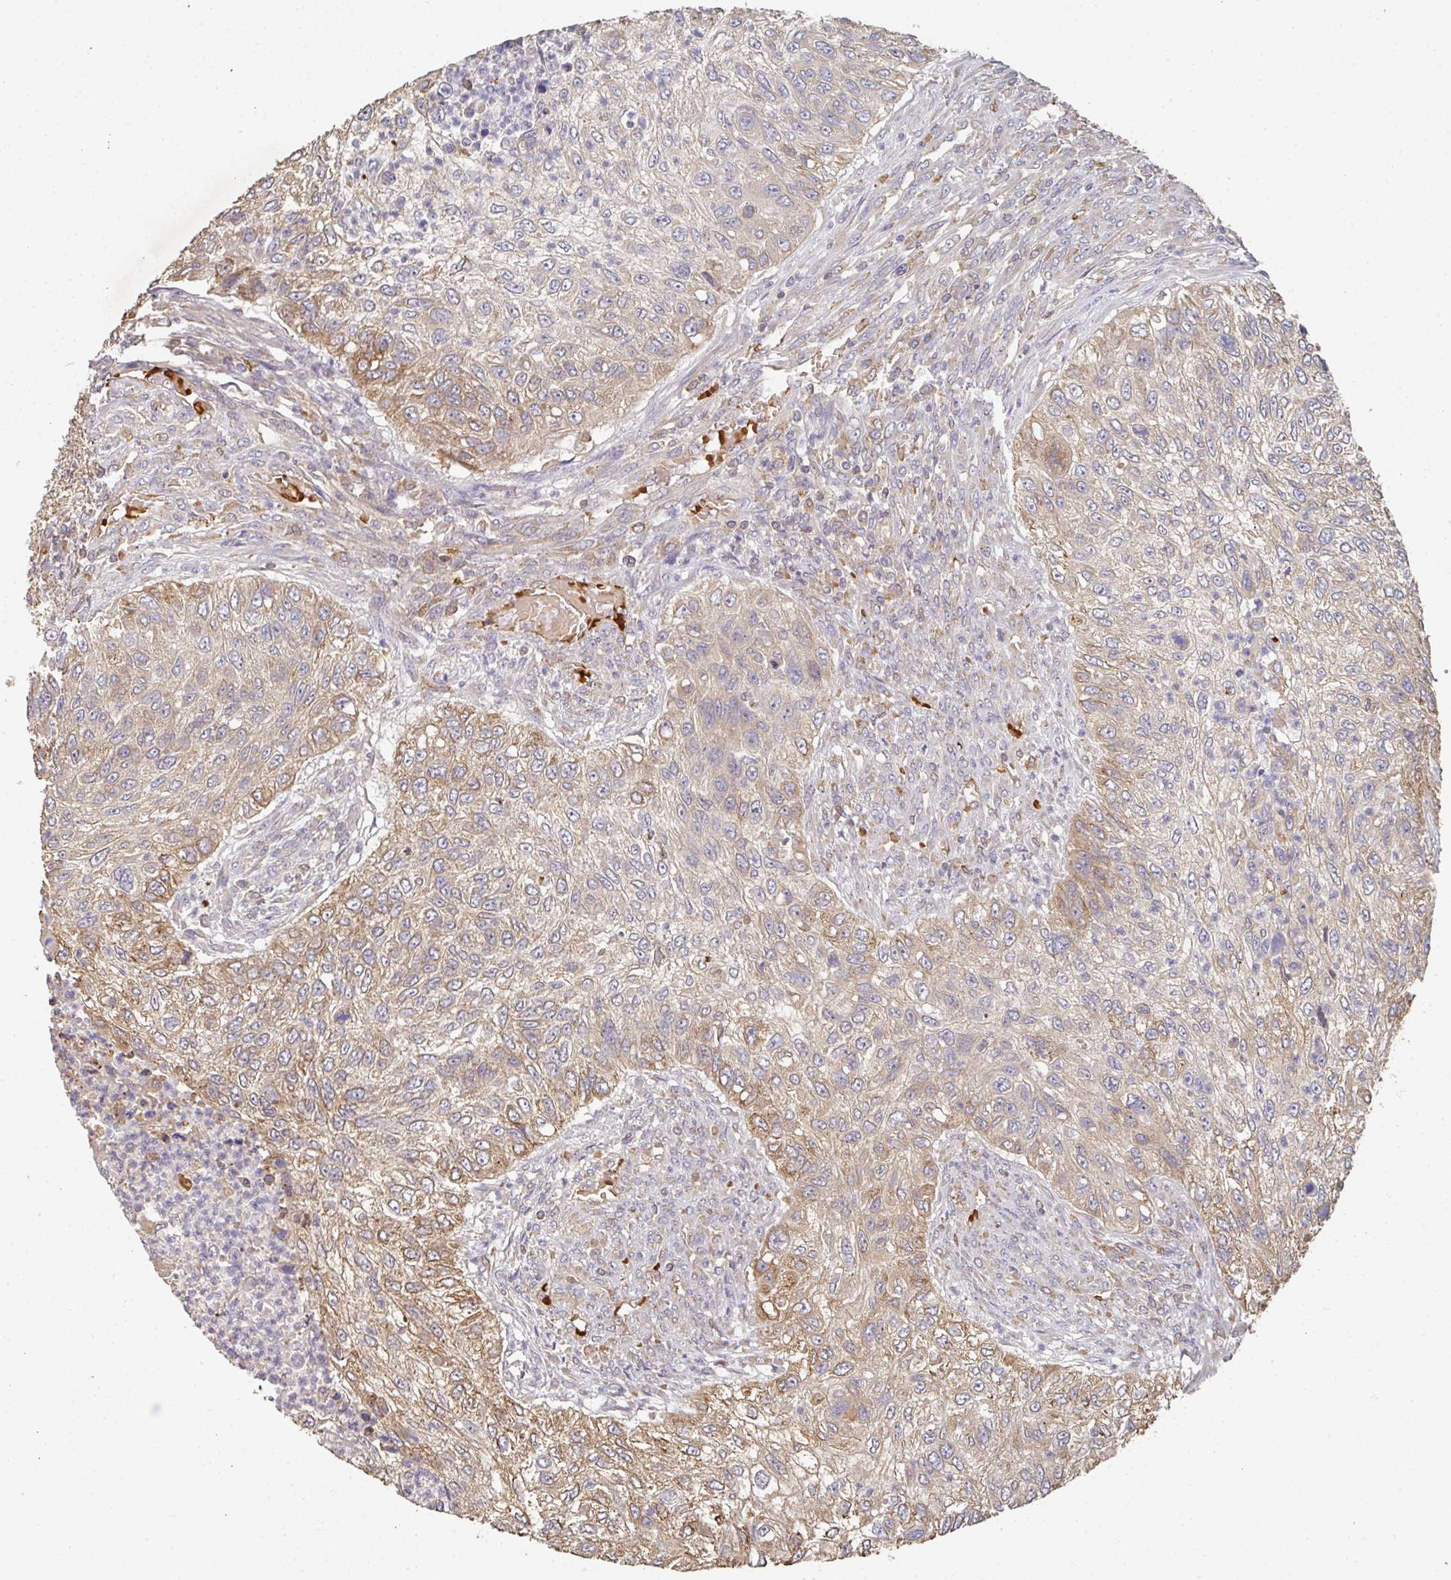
{"staining": {"intensity": "moderate", "quantity": "25%-75%", "location": "cytoplasmic/membranous"}, "tissue": "urothelial cancer", "cell_type": "Tumor cells", "image_type": "cancer", "snomed": [{"axis": "morphology", "description": "Urothelial carcinoma, High grade"}, {"axis": "topography", "description": "Urinary bladder"}], "caption": "An image of high-grade urothelial carcinoma stained for a protein demonstrates moderate cytoplasmic/membranous brown staining in tumor cells.", "gene": "POLG", "patient": {"sex": "female", "age": 60}}